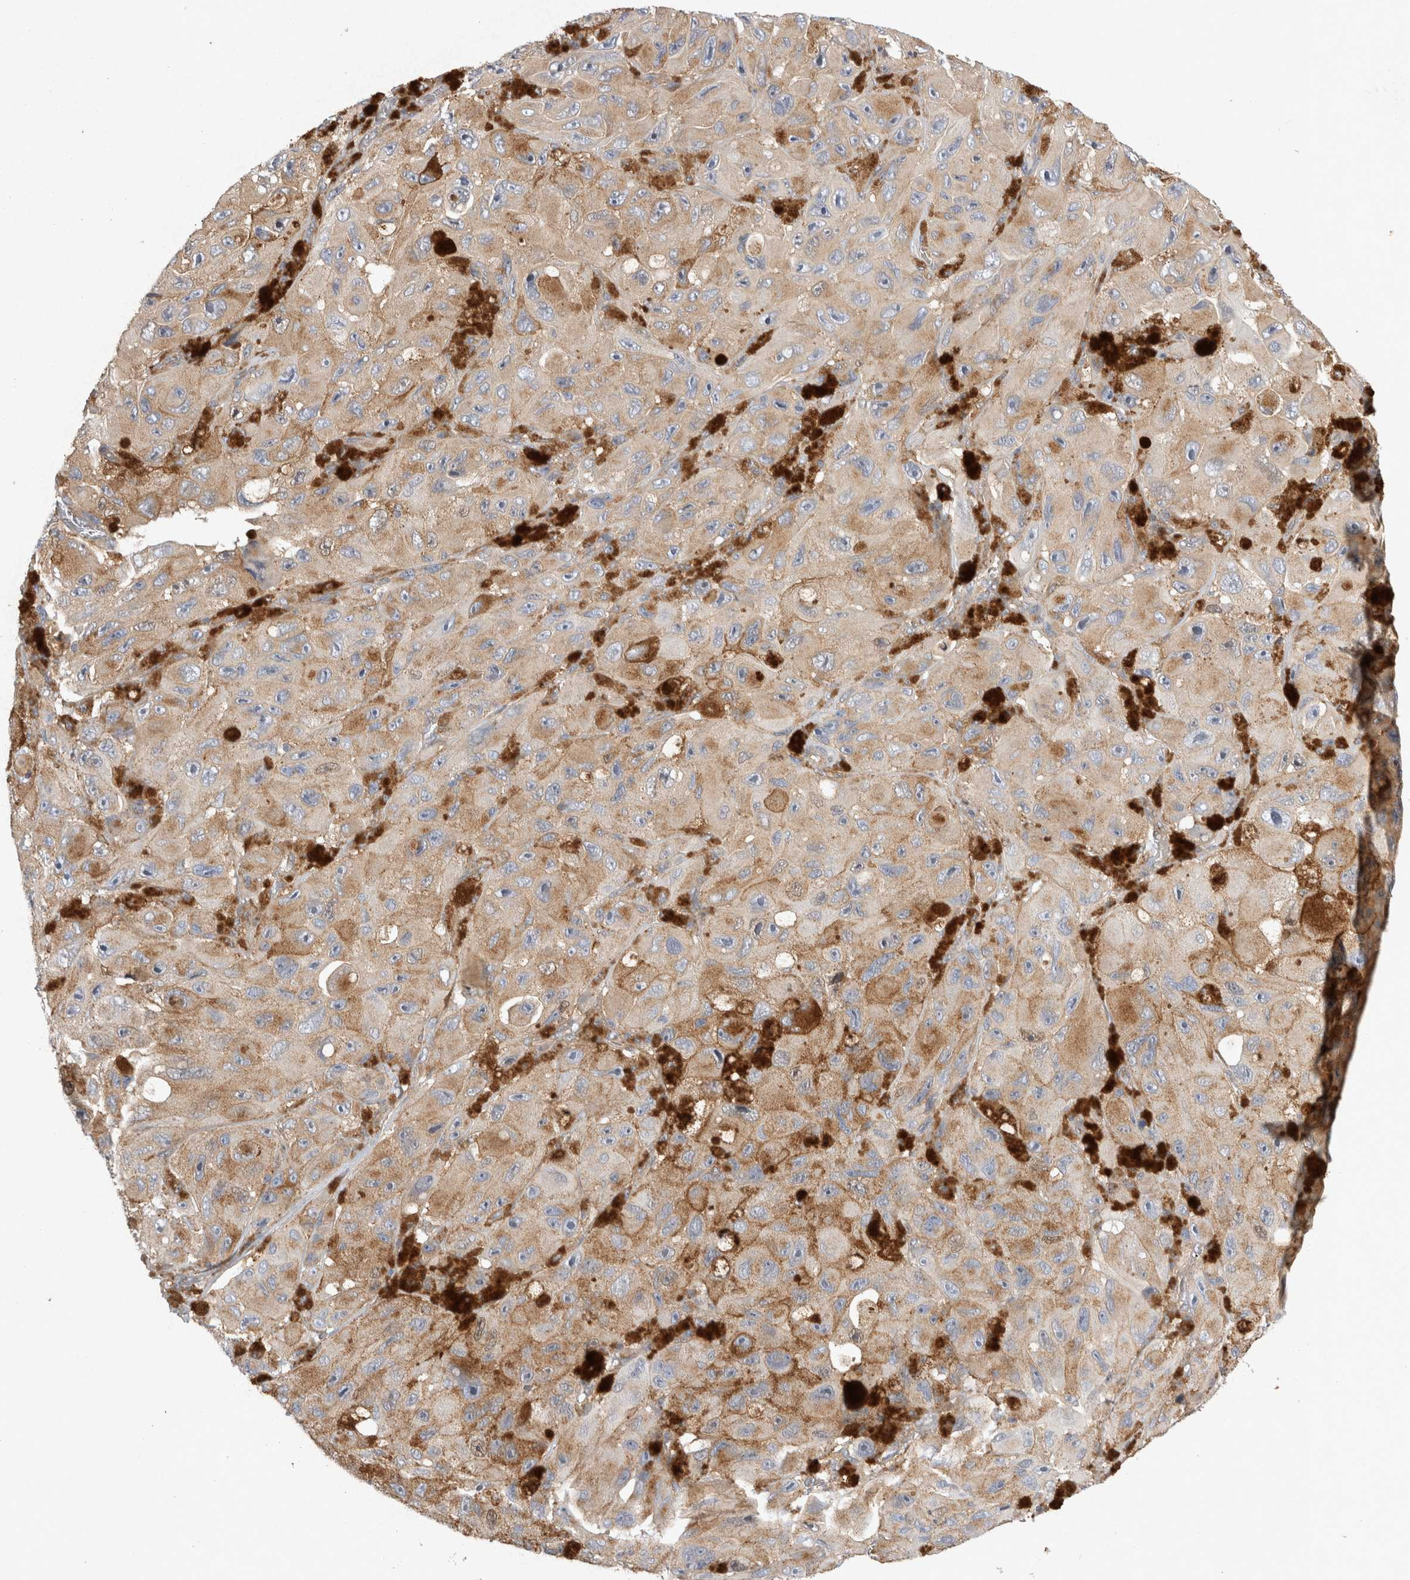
{"staining": {"intensity": "moderate", "quantity": ">75%", "location": "cytoplasmic/membranous"}, "tissue": "melanoma", "cell_type": "Tumor cells", "image_type": "cancer", "snomed": [{"axis": "morphology", "description": "Malignant melanoma, NOS"}, {"axis": "topography", "description": "Skin"}], "caption": "DAB immunohistochemical staining of melanoma shows moderate cytoplasmic/membranous protein expression in approximately >75% of tumor cells.", "gene": "CDCA7L", "patient": {"sex": "female", "age": 73}}